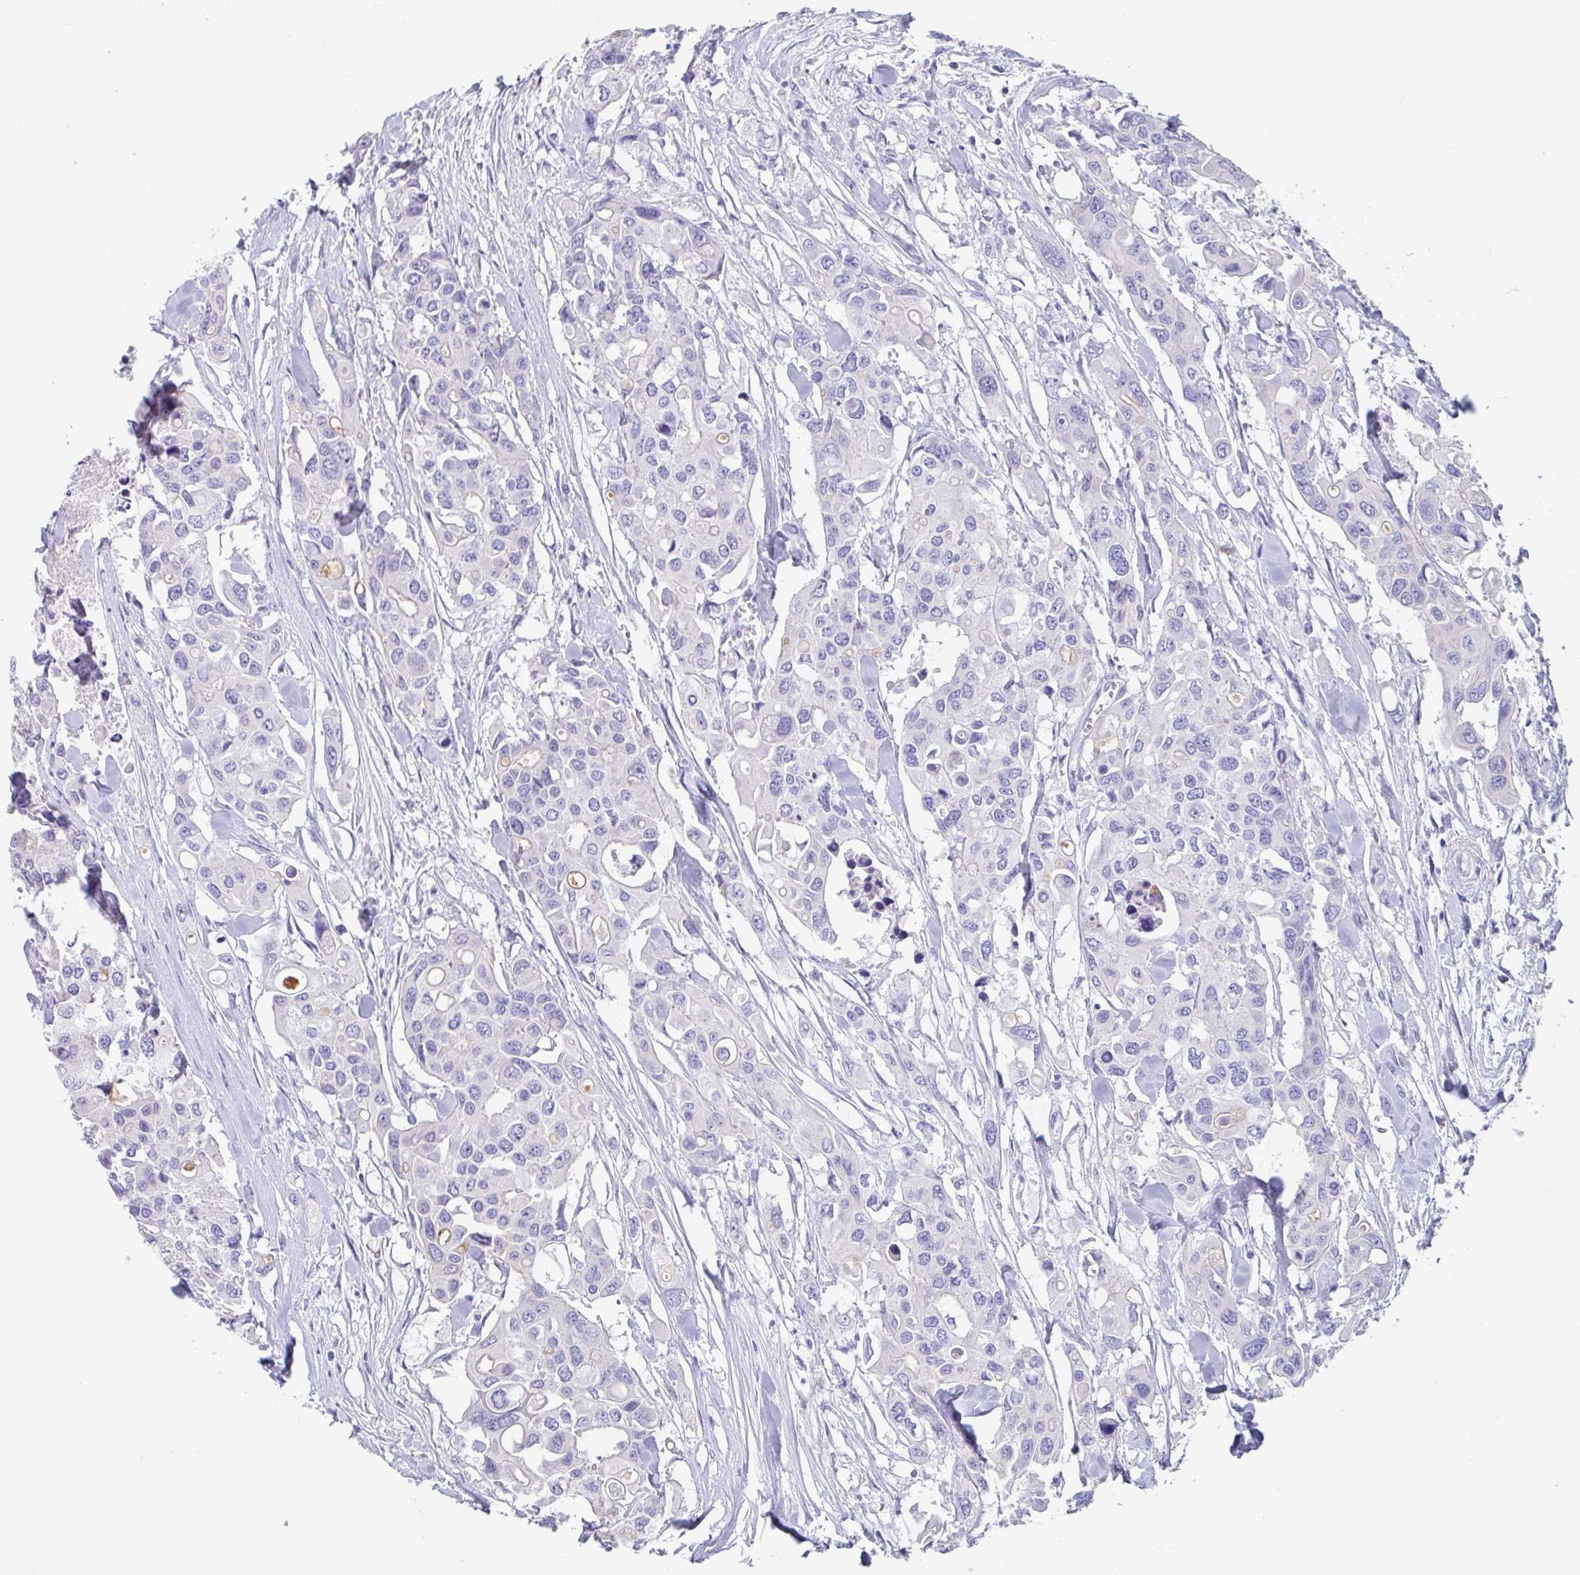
{"staining": {"intensity": "negative", "quantity": "none", "location": "none"}, "tissue": "colorectal cancer", "cell_type": "Tumor cells", "image_type": "cancer", "snomed": [{"axis": "morphology", "description": "Adenocarcinoma, NOS"}, {"axis": "topography", "description": "Colon"}], "caption": "DAB immunohistochemical staining of colorectal cancer displays no significant positivity in tumor cells. (Immunohistochemistry, brightfield microscopy, high magnification).", "gene": "SLC44A4", "patient": {"sex": "male", "age": 77}}